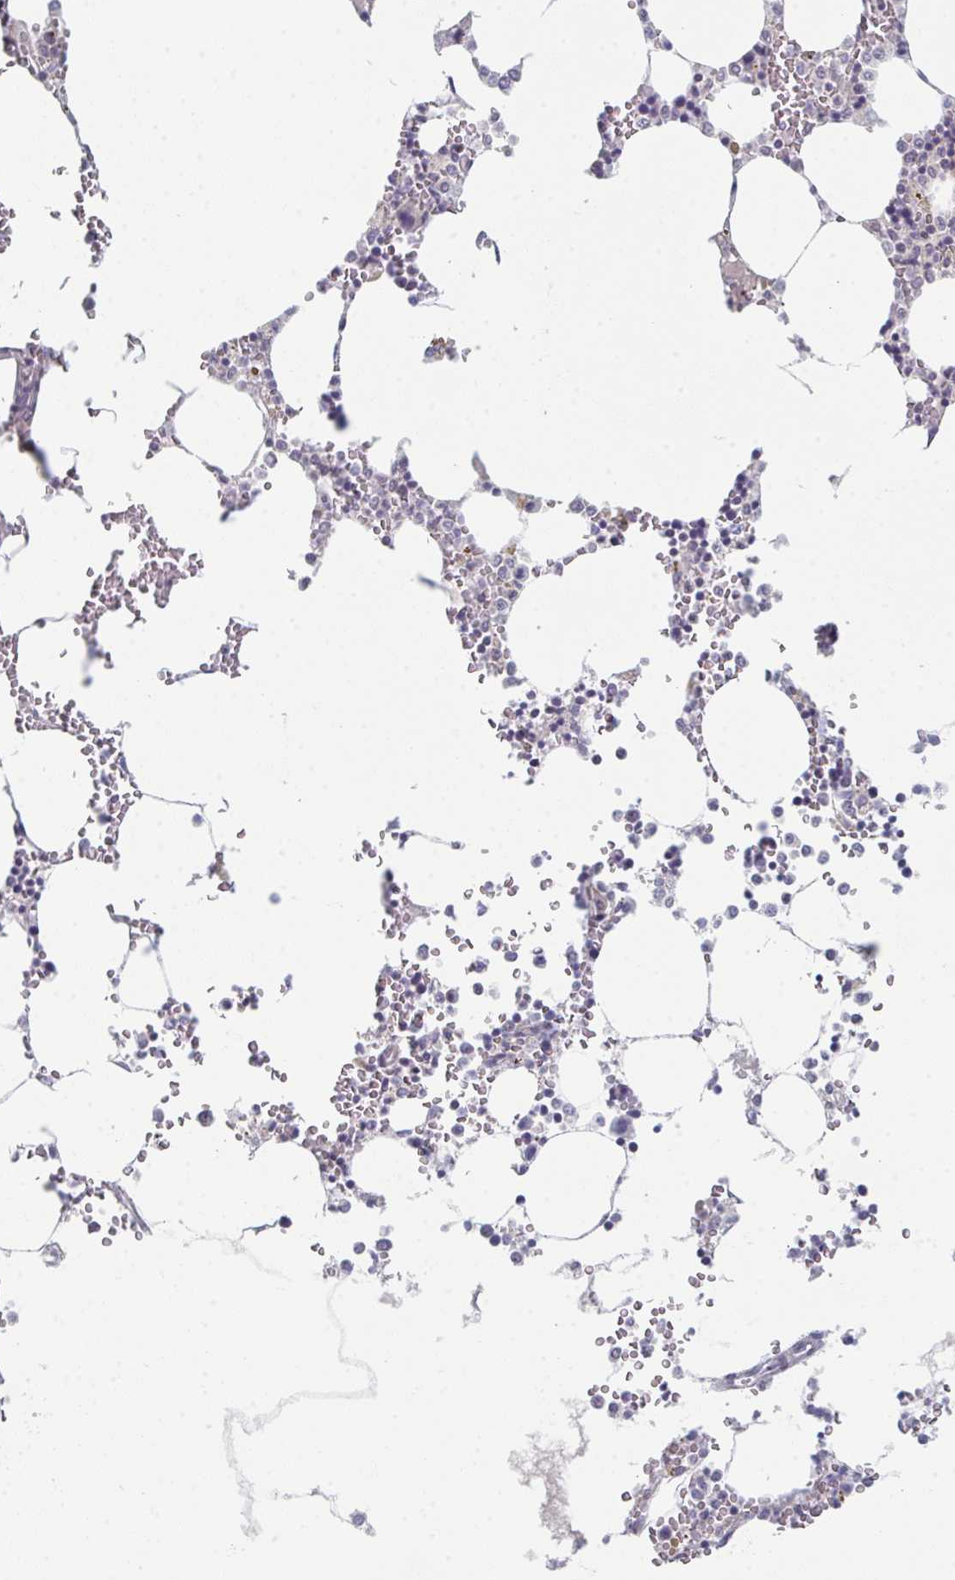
{"staining": {"intensity": "negative", "quantity": "none", "location": "none"}, "tissue": "bone marrow", "cell_type": "Hematopoietic cells", "image_type": "normal", "snomed": [{"axis": "morphology", "description": "Normal tissue, NOS"}, {"axis": "topography", "description": "Bone marrow"}], "caption": "This is a image of immunohistochemistry staining of normal bone marrow, which shows no staining in hematopoietic cells. (Brightfield microscopy of DAB immunohistochemistry (IHC) at high magnification).", "gene": "ZNF214", "patient": {"sex": "male", "age": 64}}